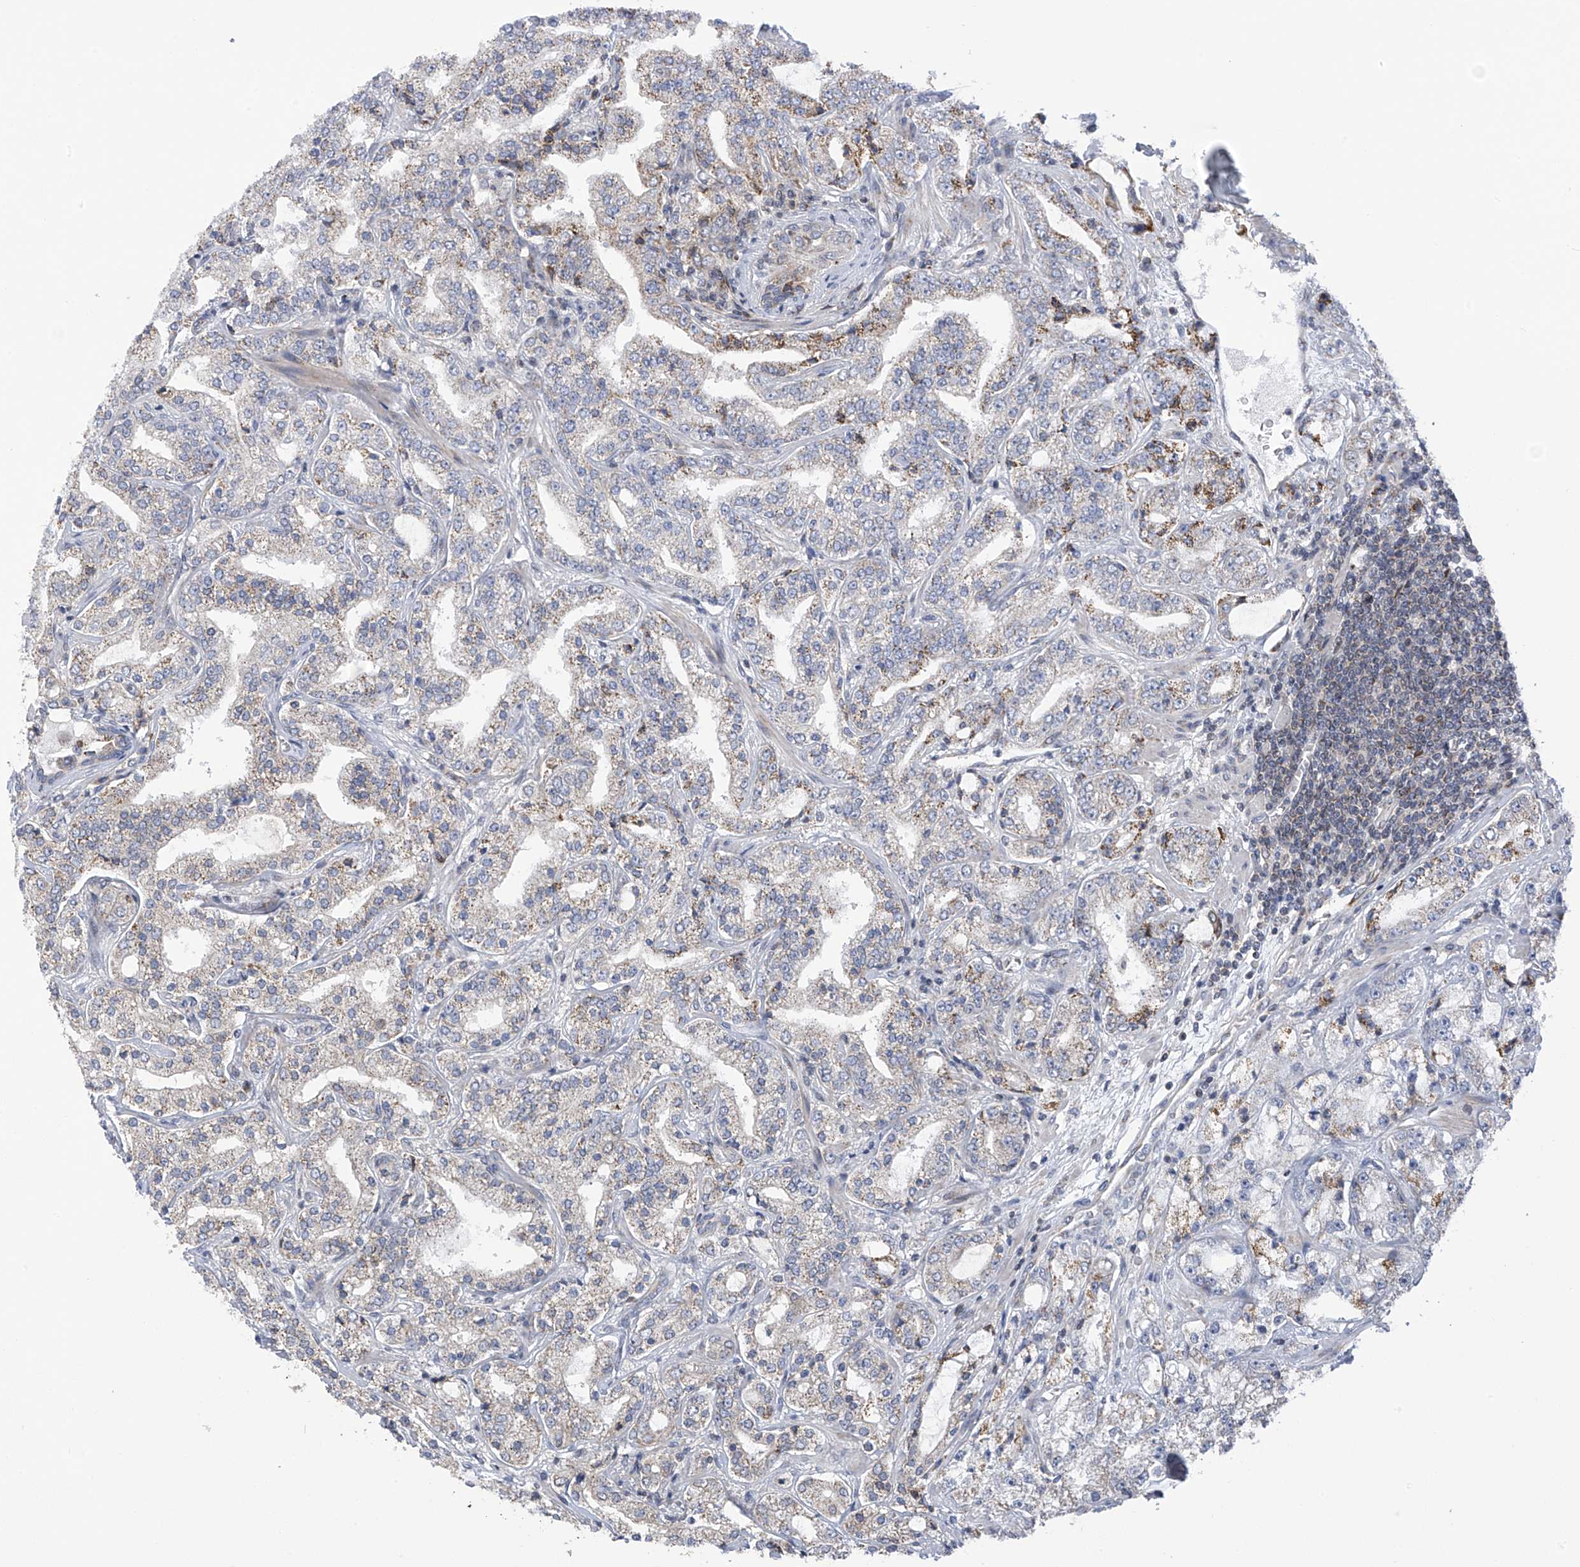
{"staining": {"intensity": "negative", "quantity": "none", "location": "none"}, "tissue": "prostate cancer", "cell_type": "Tumor cells", "image_type": "cancer", "snomed": [{"axis": "morphology", "description": "Adenocarcinoma, High grade"}, {"axis": "topography", "description": "Prostate"}], "caption": "IHC micrograph of human prostate cancer stained for a protein (brown), which displays no staining in tumor cells.", "gene": "SLCO4A1", "patient": {"sex": "male", "age": 64}}